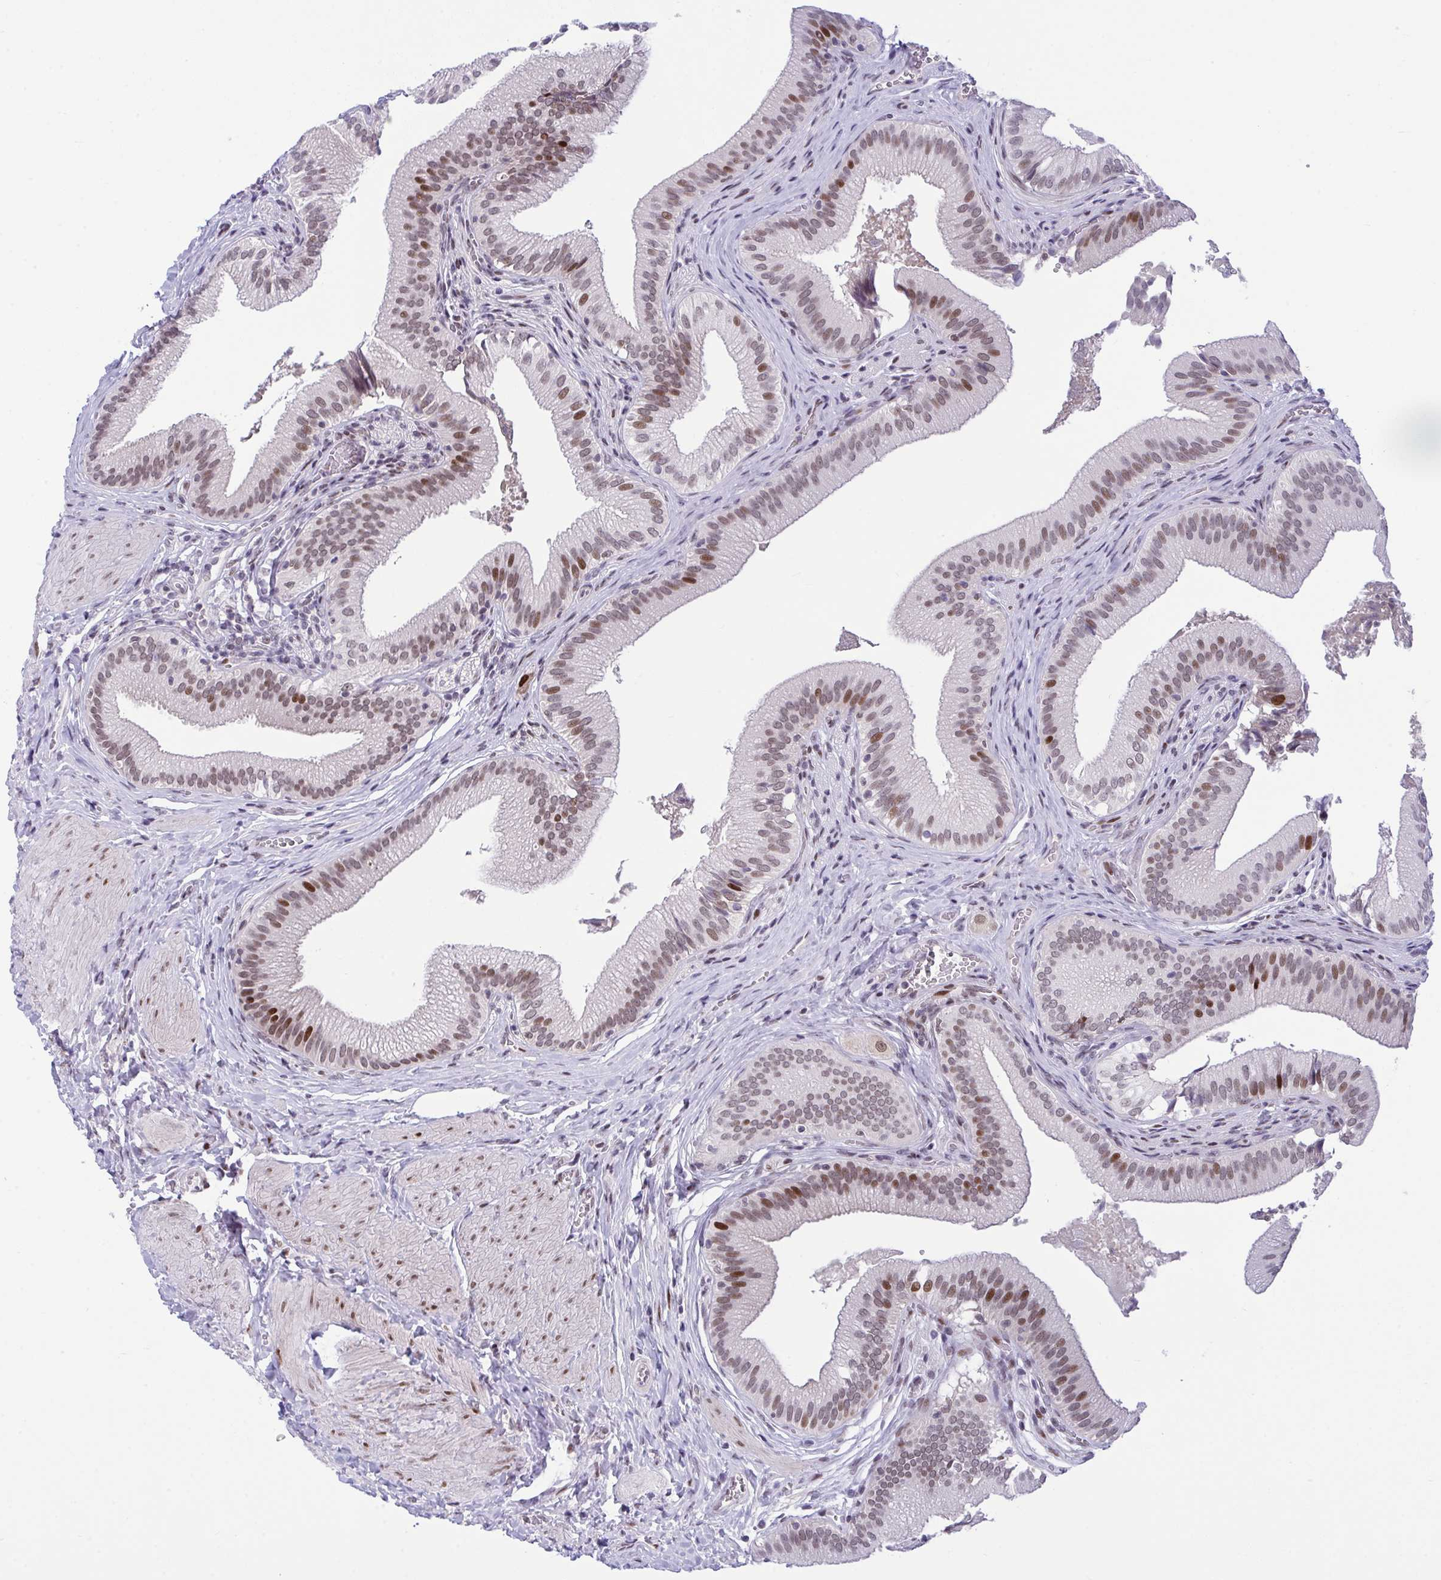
{"staining": {"intensity": "strong", "quantity": "25%-75%", "location": "nuclear"}, "tissue": "gallbladder", "cell_type": "Glandular cells", "image_type": "normal", "snomed": [{"axis": "morphology", "description": "Normal tissue, NOS"}, {"axis": "topography", "description": "Gallbladder"}, {"axis": "topography", "description": "Peripheral nerve tissue"}], "caption": "The photomicrograph displays a brown stain indicating the presence of a protein in the nuclear of glandular cells in gallbladder. (Brightfield microscopy of DAB IHC at high magnification).", "gene": "ZFHX3", "patient": {"sex": "male", "age": 17}}